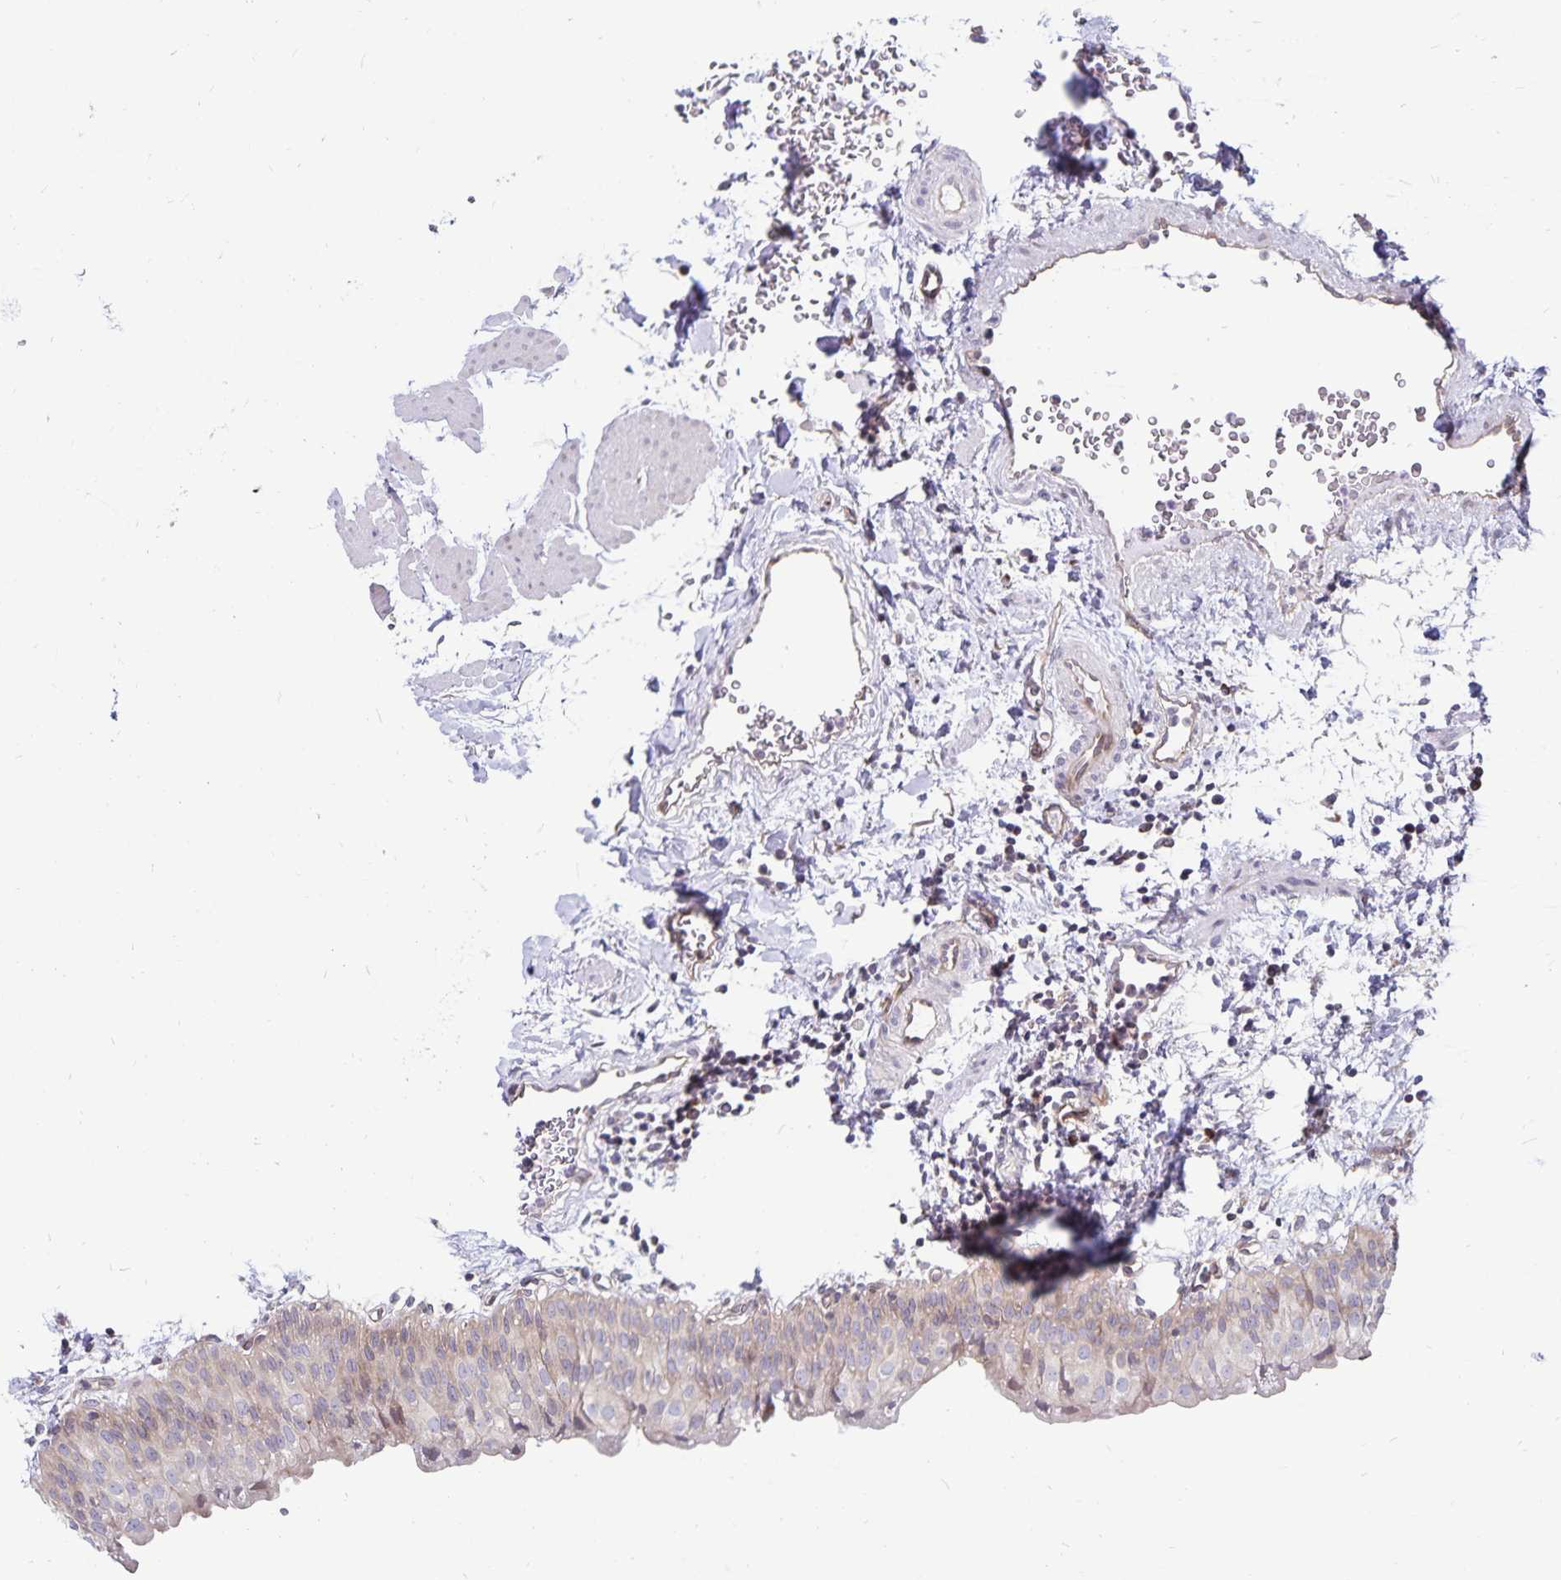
{"staining": {"intensity": "negative", "quantity": "none", "location": "none"}, "tissue": "urinary bladder", "cell_type": "Urothelial cells", "image_type": "normal", "snomed": [{"axis": "morphology", "description": "Normal tissue, NOS"}, {"axis": "topography", "description": "Urinary bladder"}], "caption": "This is an immunohistochemistry photomicrograph of unremarkable human urinary bladder. There is no positivity in urothelial cells.", "gene": "SEC62", "patient": {"sex": "male", "age": 55}}